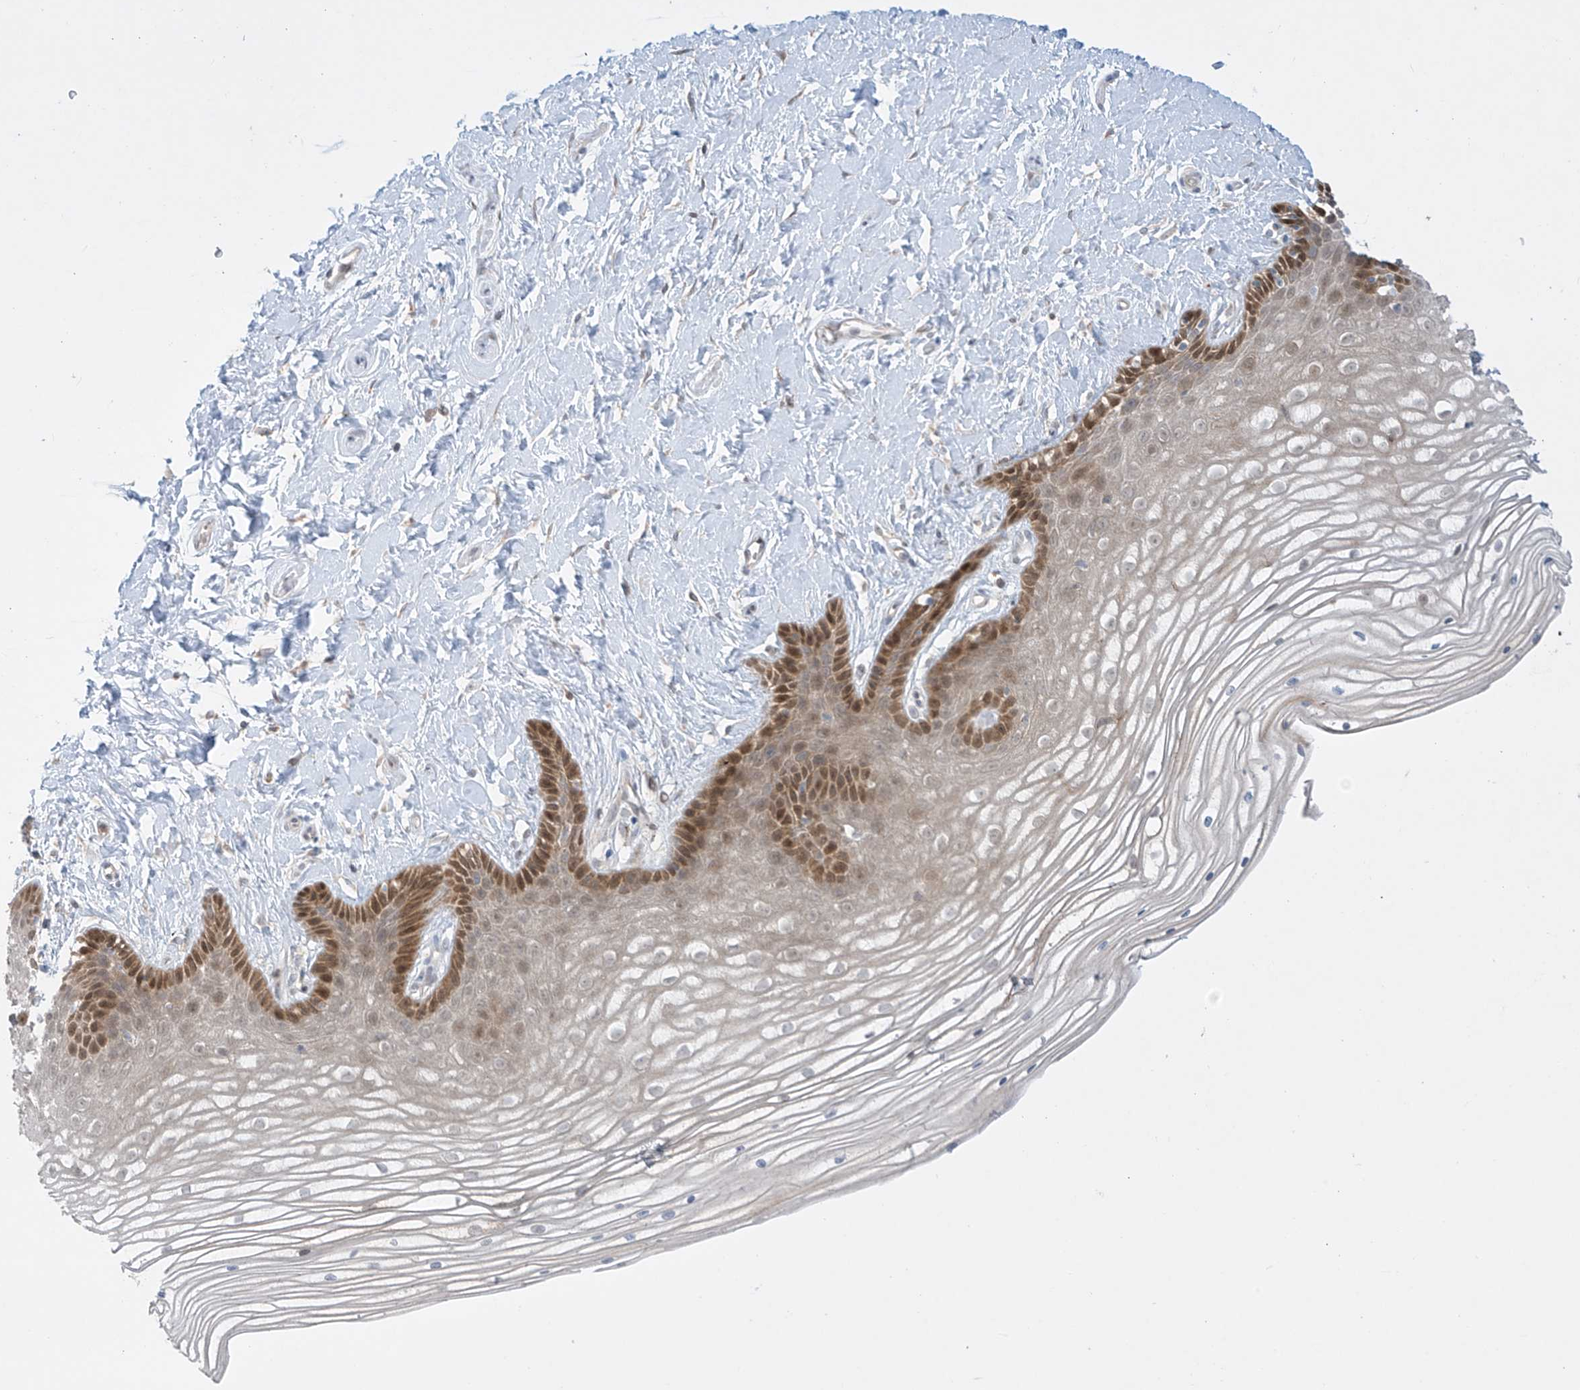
{"staining": {"intensity": "strong", "quantity": "<25%", "location": "cytoplasmic/membranous,nuclear"}, "tissue": "vagina", "cell_type": "Squamous epithelial cells", "image_type": "normal", "snomed": [{"axis": "morphology", "description": "Normal tissue, NOS"}, {"axis": "topography", "description": "Vagina"}, {"axis": "topography", "description": "Cervix"}], "caption": "Protein staining demonstrates strong cytoplasmic/membranous,nuclear expression in approximately <25% of squamous epithelial cells in unremarkable vagina.", "gene": "PPAT", "patient": {"sex": "female", "age": 40}}